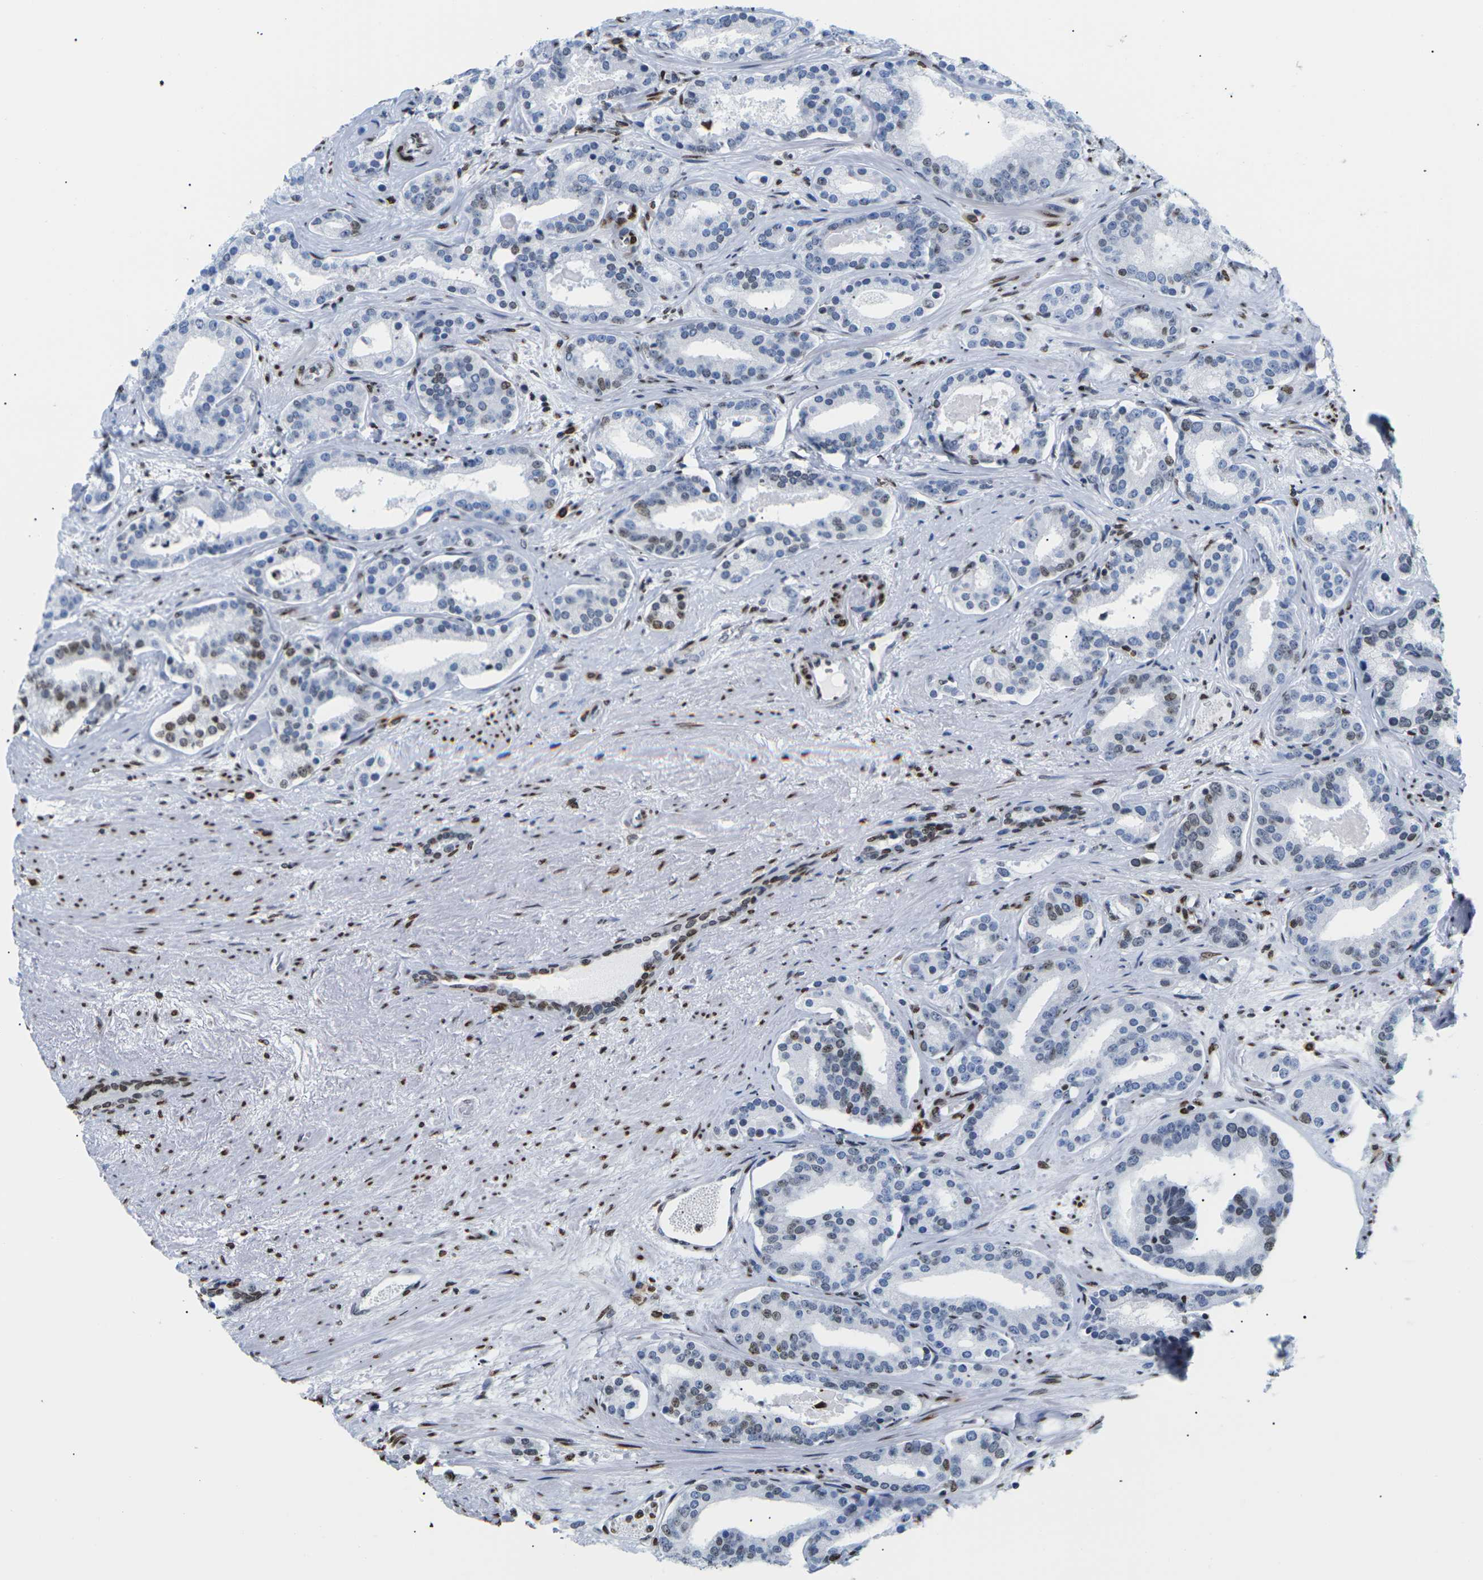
{"staining": {"intensity": "moderate", "quantity": "<25%", "location": "nuclear"}, "tissue": "prostate cancer", "cell_type": "Tumor cells", "image_type": "cancer", "snomed": [{"axis": "morphology", "description": "Adenocarcinoma, Low grade"}, {"axis": "topography", "description": "Prostate"}], "caption": "The photomicrograph exhibits immunohistochemical staining of prostate cancer (adenocarcinoma (low-grade)). There is moderate nuclear staining is present in approximately <25% of tumor cells.", "gene": "H2AC21", "patient": {"sex": "male", "age": 63}}